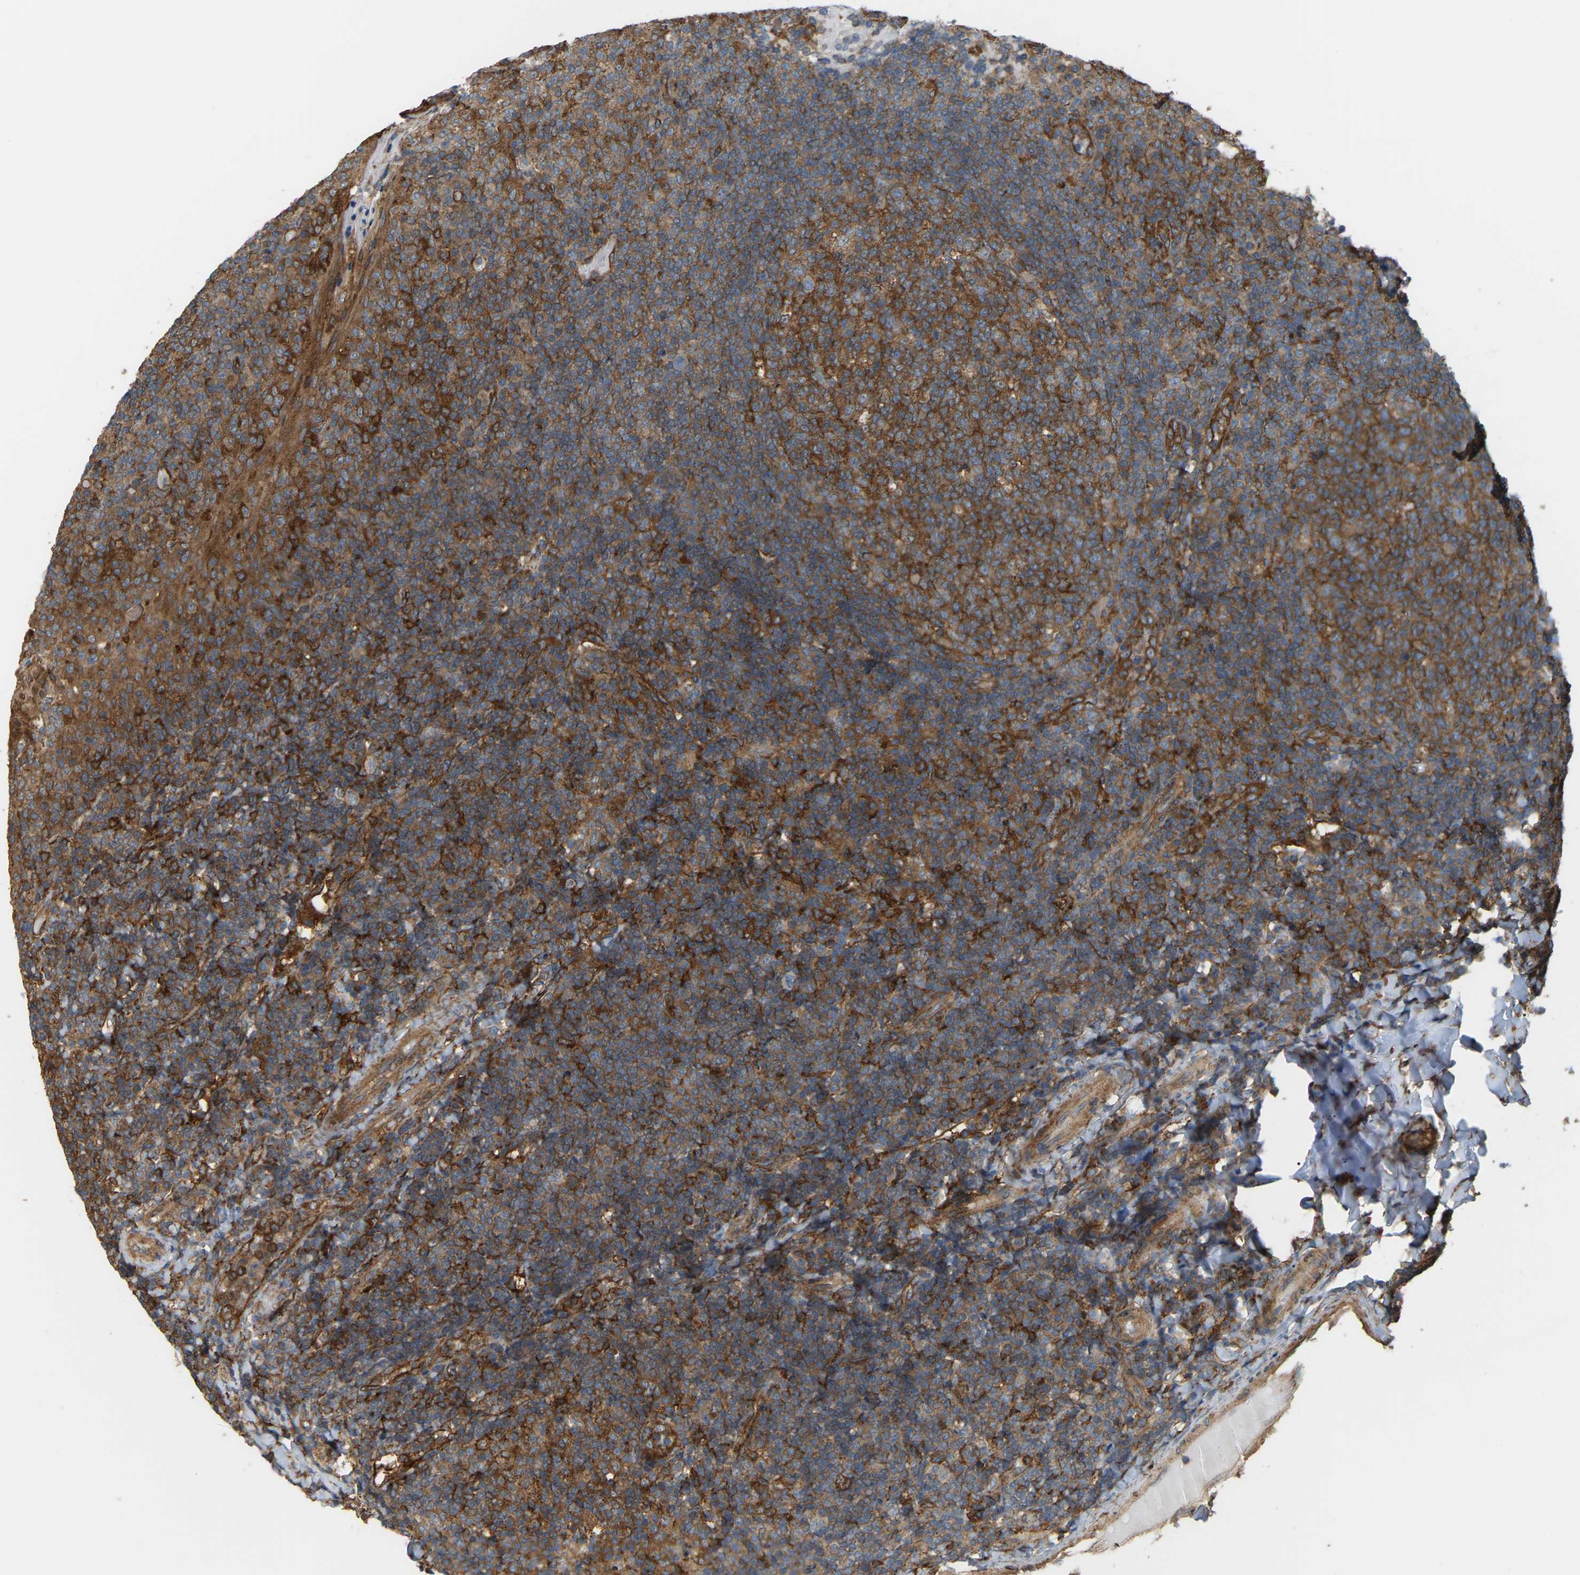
{"staining": {"intensity": "moderate", "quantity": ">75%", "location": "cytoplasmic/membranous"}, "tissue": "tonsil", "cell_type": "Germinal center cells", "image_type": "normal", "snomed": [{"axis": "morphology", "description": "Normal tissue, NOS"}, {"axis": "topography", "description": "Tonsil"}], "caption": "Immunohistochemistry photomicrograph of normal tonsil: tonsil stained using immunohistochemistry (IHC) shows medium levels of moderate protein expression localized specifically in the cytoplasmic/membranous of germinal center cells, appearing as a cytoplasmic/membranous brown color.", "gene": "PICALM", "patient": {"sex": "female", "age": 19}}